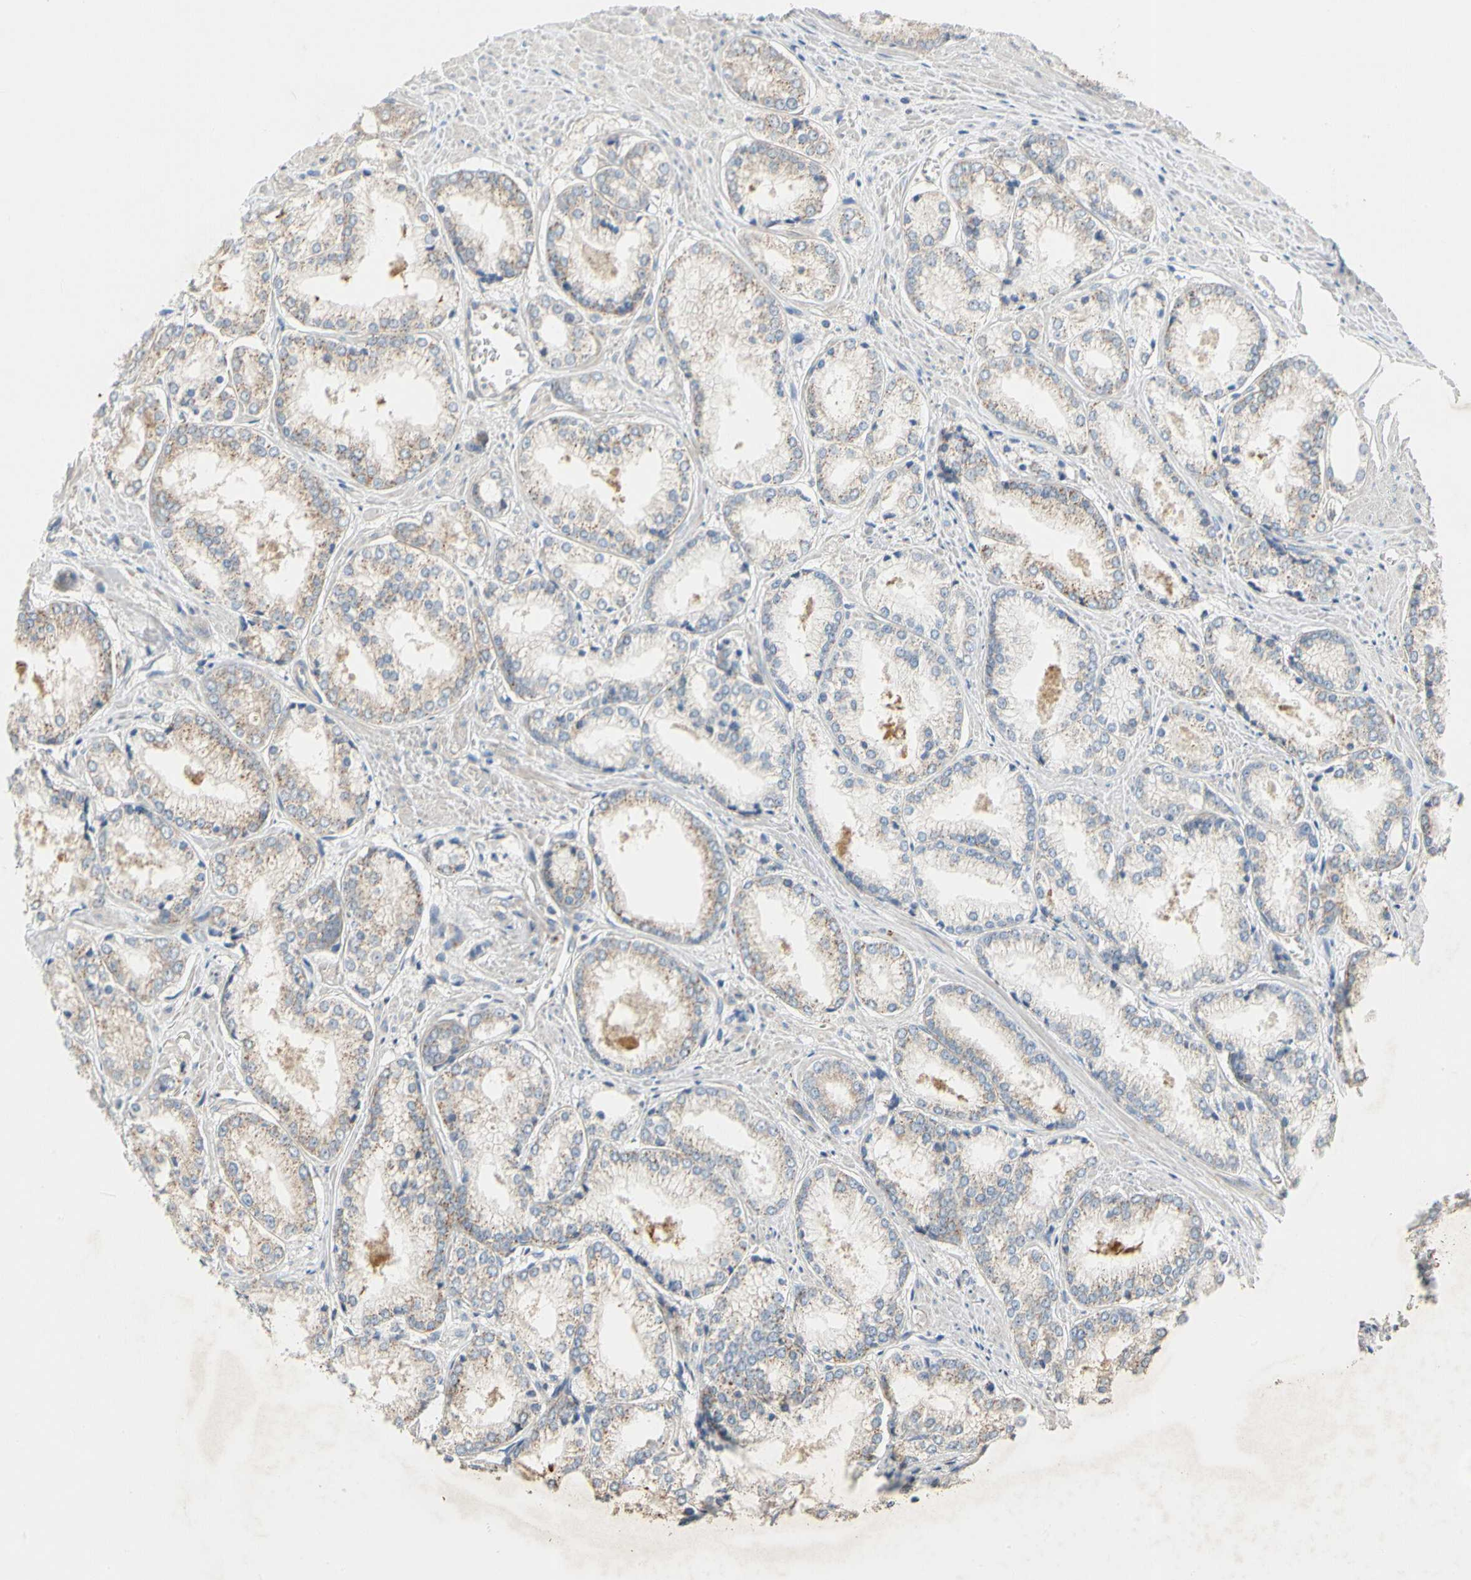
{"staining": {"intensity": "moderate", "quantity": ">75%", "location": "cytoplasmic/membranous"}, "tissue": "prostate cancer", "cell_type": "Tumor cells", "image_type": "cancer", "snomed": [{"axis": "morphology", "description": "Adenocarcinoma, Low grade"}, {"axis": "topography", "description": "Prostate"}], "caption": "The histopathology image reveals a brown stain indicating the presence of a protein in the cytoplasmic/membranous of tumor cells in prostate cancer.", "gene": "KLHDC8B", "patient": {"sex": "male", "age": 64}}